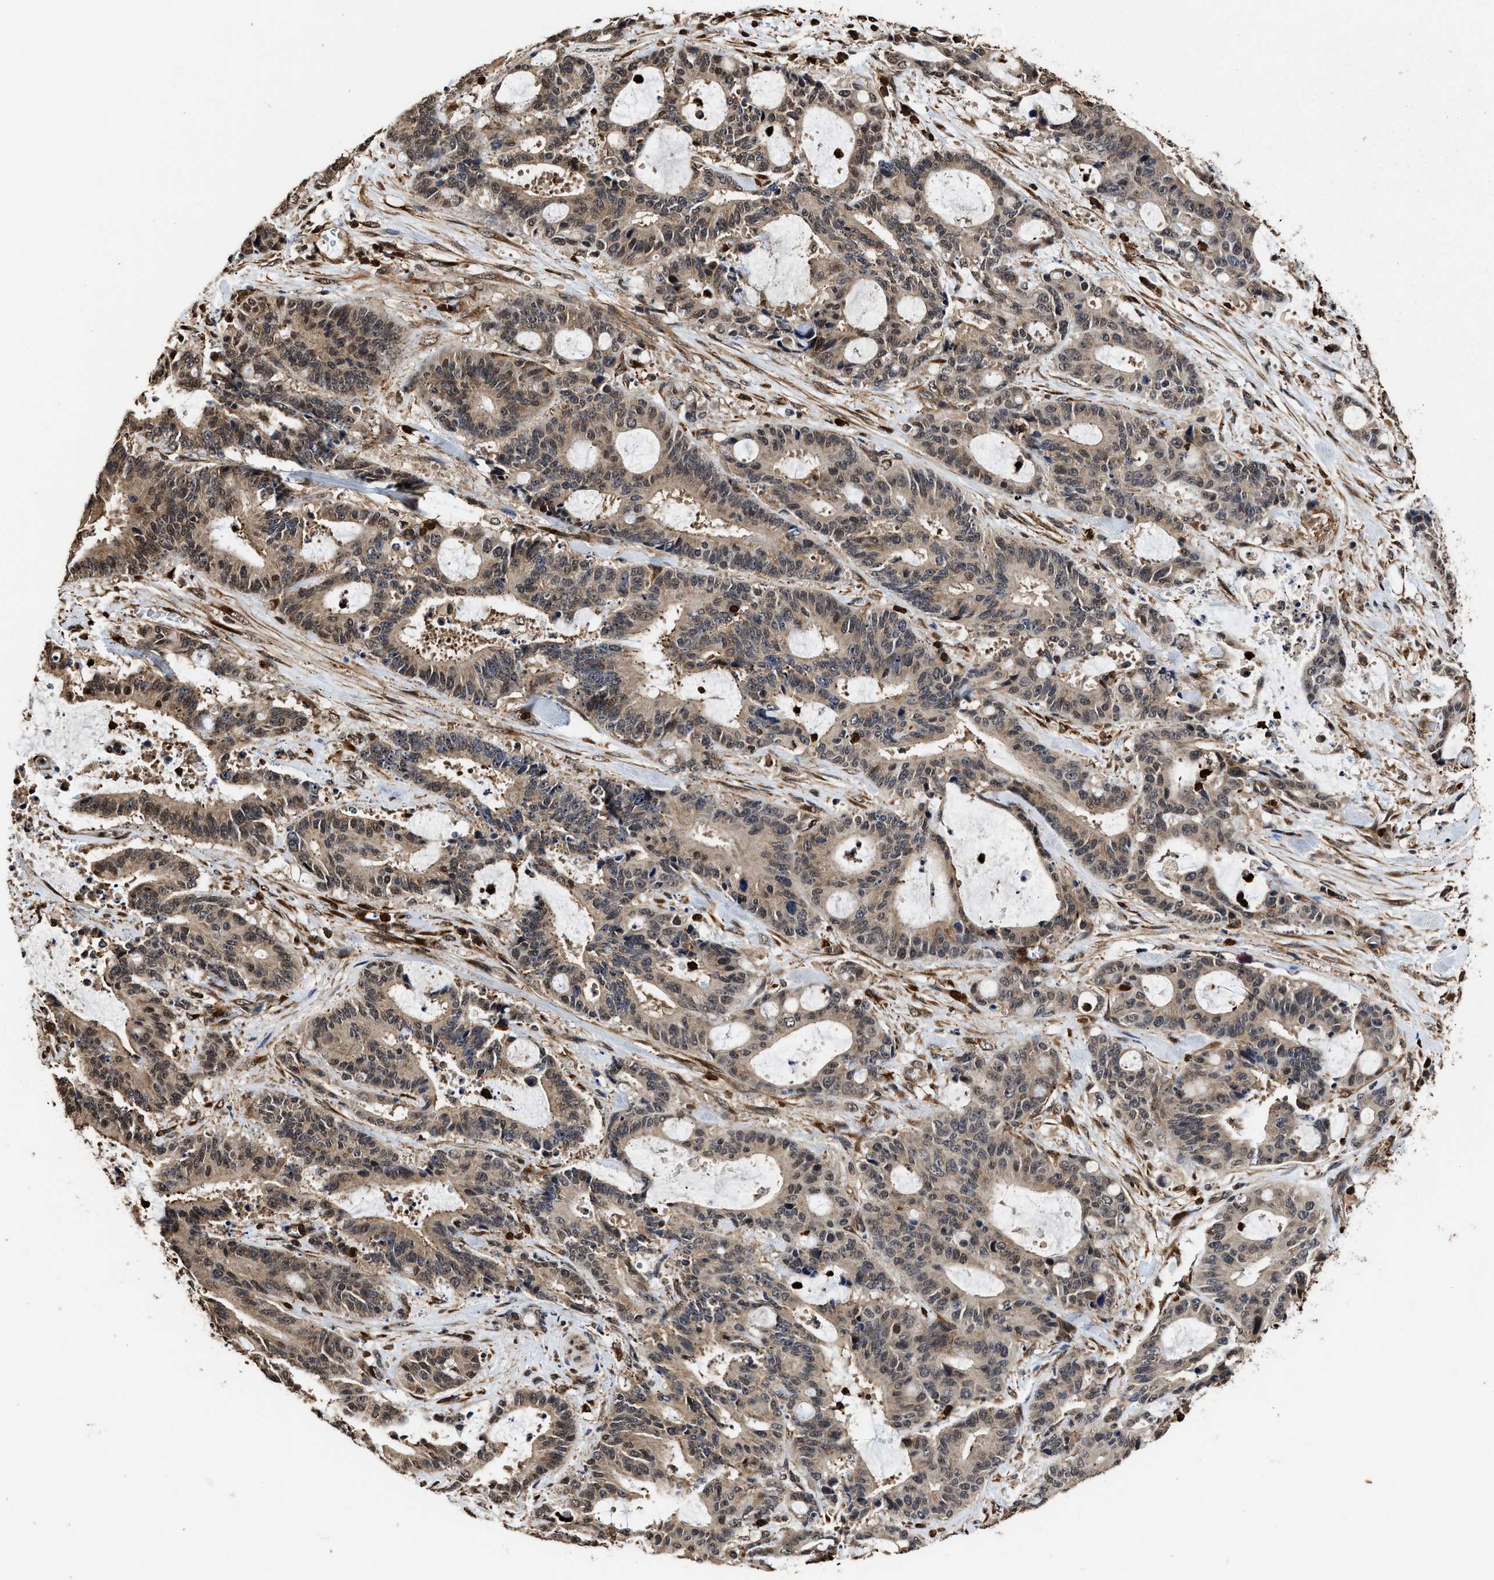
{"staining": {"intensity": "weak", "quantity": ">75%", "location": "cytoplasmic/membranous,nuclear"}, "tissue": "liver cancer", "cell_type": "Tumor cells", "image_type": "cancer", "snomed": [{"axis": "morphology", "description": "Normal tissue, NOS"}, {"axis": "morphology", "description": "Cholangiocarcinoma"}, {"axis": "topography", "description": "Liver"}, {"axis": "topography", "description": "Peripheral nerve tissue"}], "caption": "Immunohistochemistry (IHC) staining of liver cancer (cholangiocarcinoma), which reveals low levels of weak cytoplasmic/membranous and nuclear expression in about >75% of tumor cells indicating weak cytoplasmic/membranous and nuclear protein staining. The staining was performed using DAB (brown) for protein detection and nuclei were counterstained in hematoxylin (blue).", "gene": "SEPTIN2", "patient": {"sex": "female", "age": 73}}